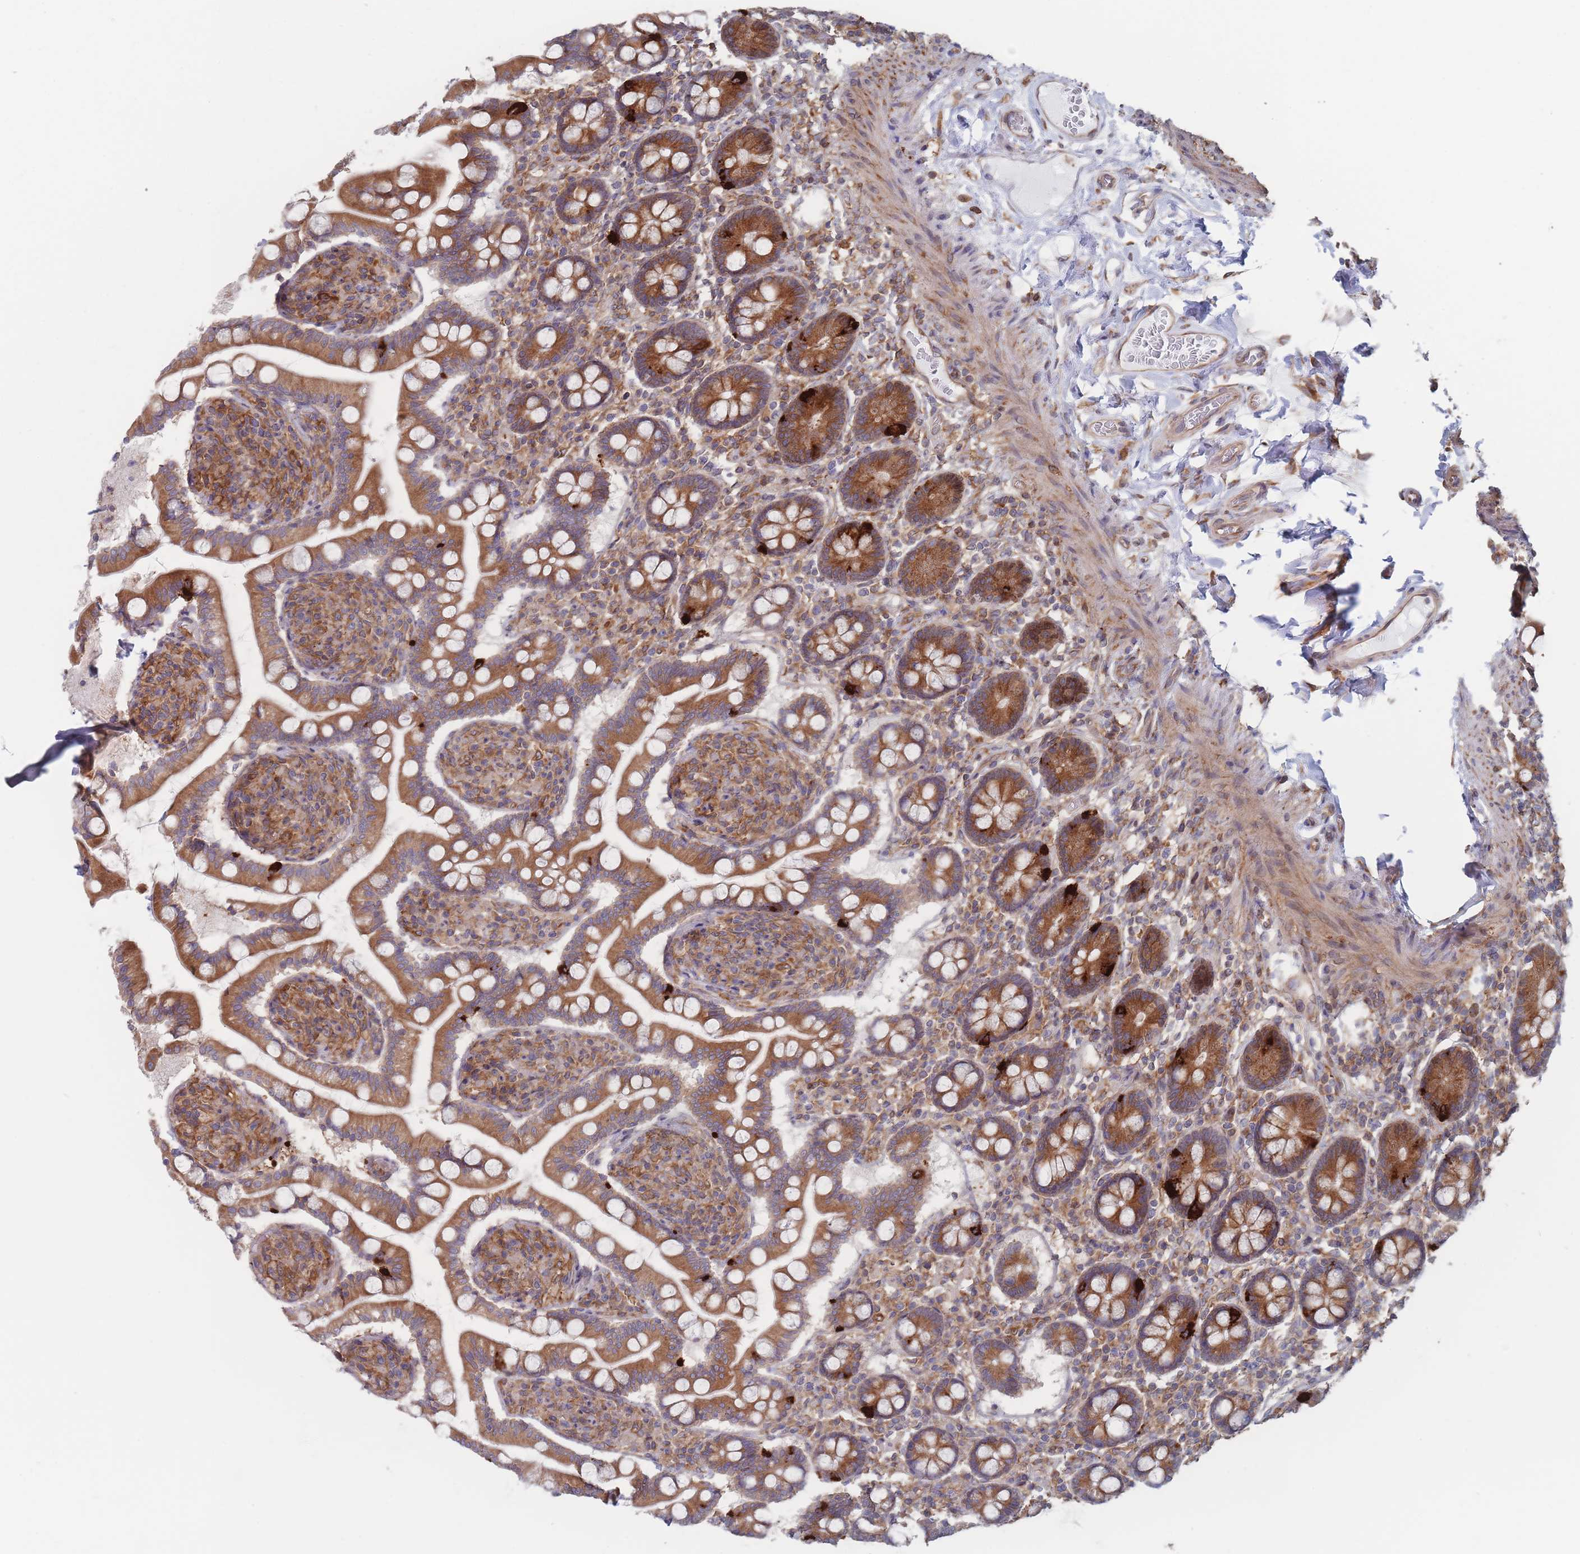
{"staining": {"intensity": "strong", "quantity": ">75%", "location": "cytoplasmic/membranous"}, "tissue": "small intestine", "cell_type": "Glandular cells", "image_type": "normal", "snomed": [{"axis": "morphology", "description": "Normal tissue, NOS"}, {"axis": "topography", "description": "Small intestine"}], "caption": "Brown immunohistochemical staining in benign small intestine displays strong cytoplasmic/membranous expression in about >75% of glandular cells.", "gene": "KDSR", "patient": {"sex": "female", "age": 64}}